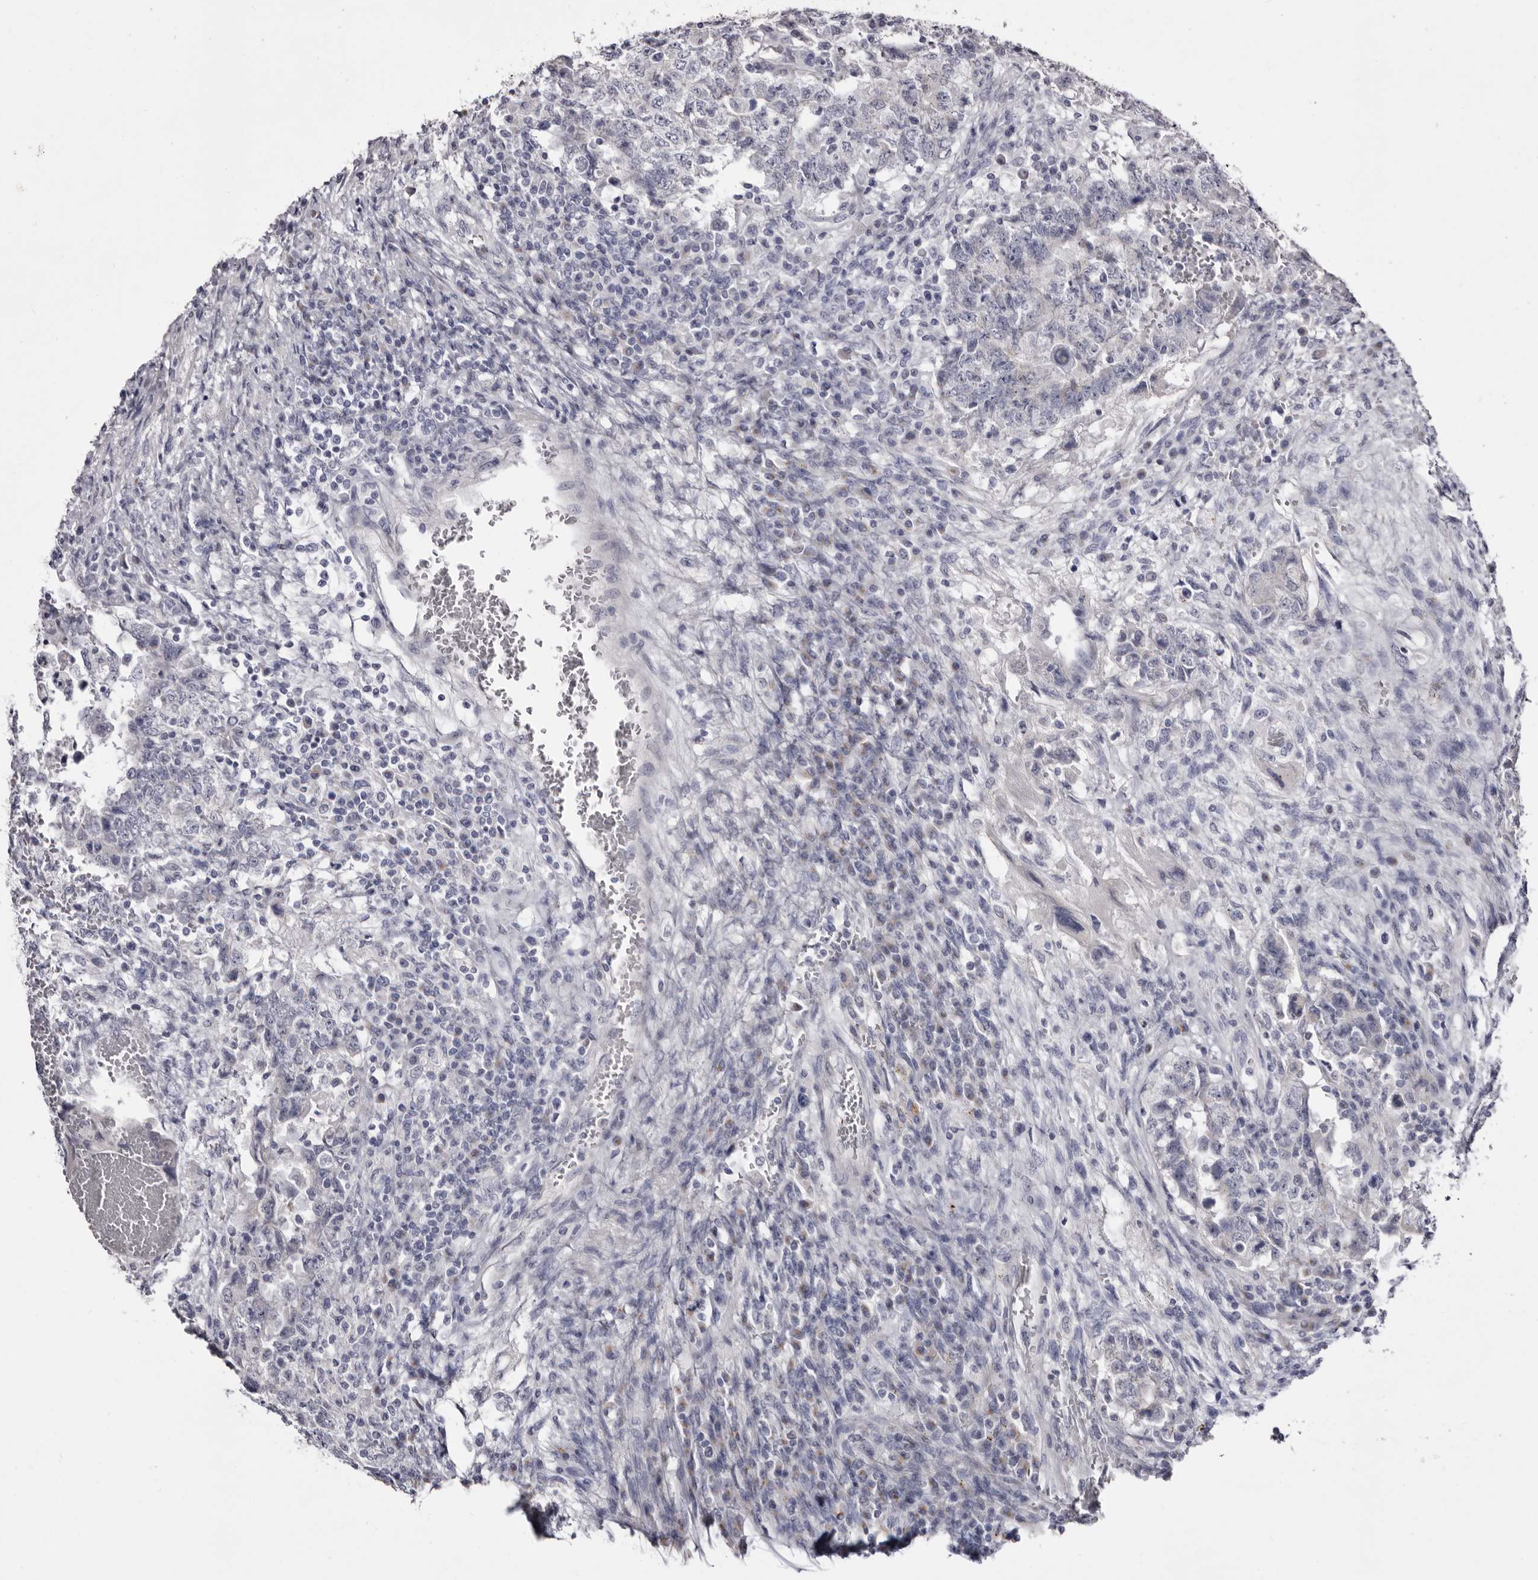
{"staining": {"intensity": "negative", "quantity": "none", "location": "none"}, "tissue": "testis cancer", "cell_type": "Tumor cells", "image_type": "cancer", "snomed": [{"axis": "morphology", "description": "Carcinoma, Embryonal, NOS"}, {"axis": "topography", "description": "Testis"}], "caption": "The immunohistochemistry (IHC) micrograph has no significant expression in tumor cells of testis cancer tissue.", "gene": "CASQ1", "patient": {"sex": "male", "age": 26}}